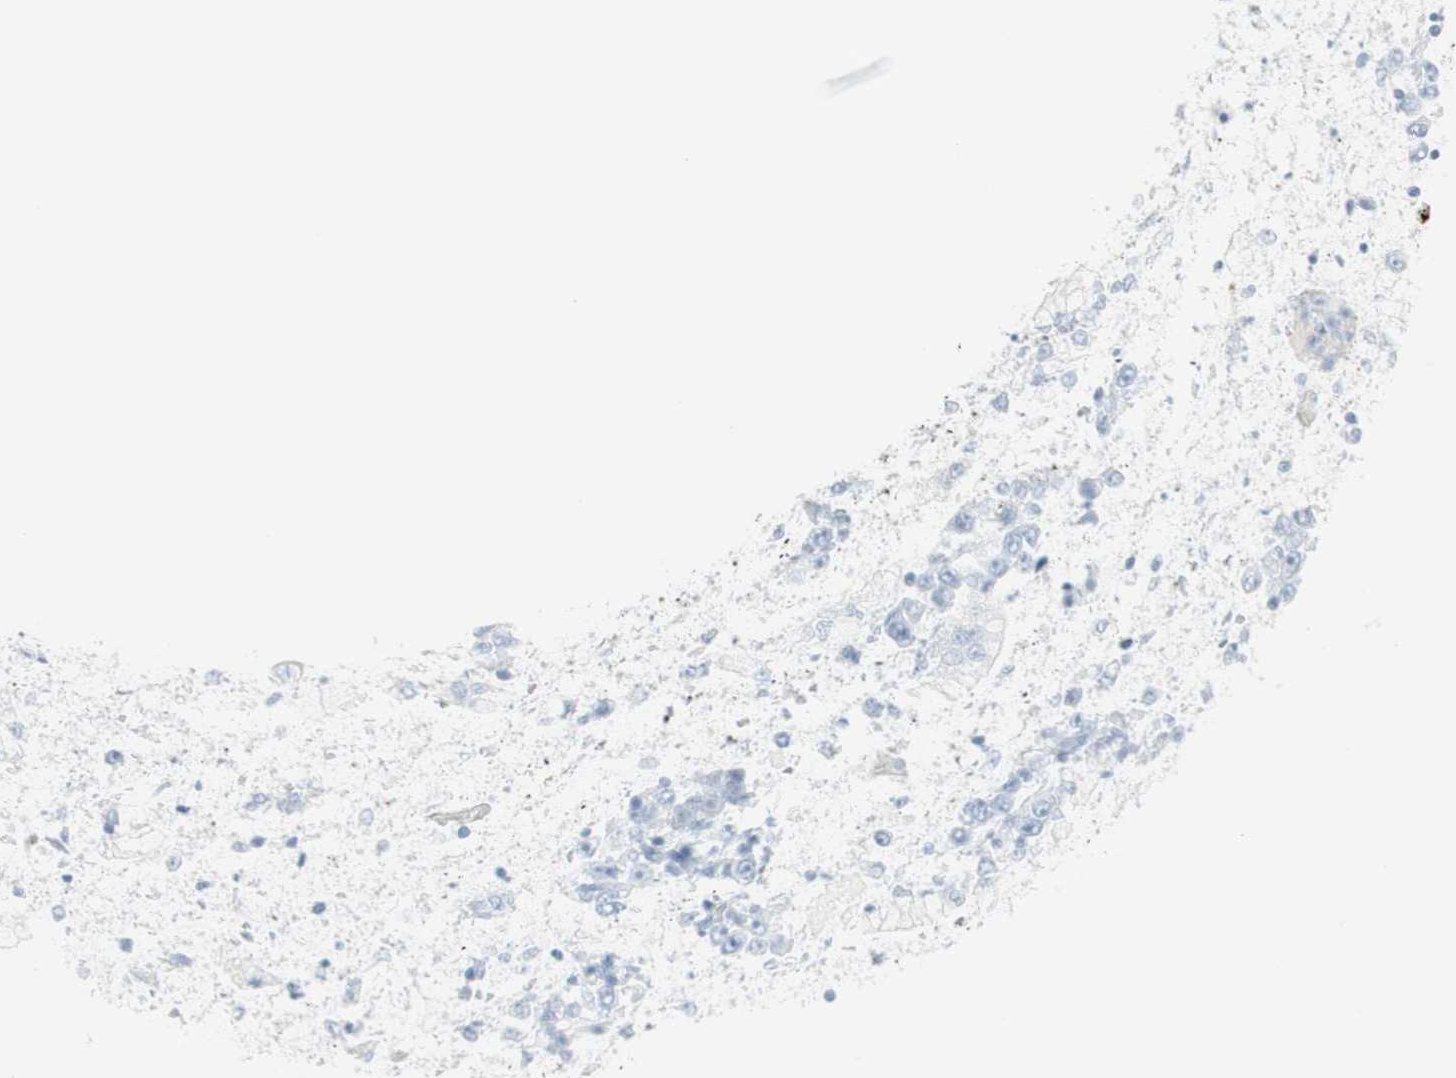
{"staining": {"intensity": "negative", "quantity": "none", "location": "none"}, "tissue": "stomach cancer", "cell_type": "Tumor cells", "image_type": "cancer", "snomed": [{"axis": "morphology", "description": "Adenocarcinoma, NOS"}, {"axis": "morphology", "description": "Adenocarcinoma, High grade"}, {"axis": "topography", "description": "Stomach, upper"}, {"axis": "topography", "description": "Stomach, lower"}], "caption": "Stomach adenocarcinoma was stained to show a protein in brown. There is no significant staining in tumor cells.", "gene": "NAPSA", "patient": {"sex": "female", "age": 65}}